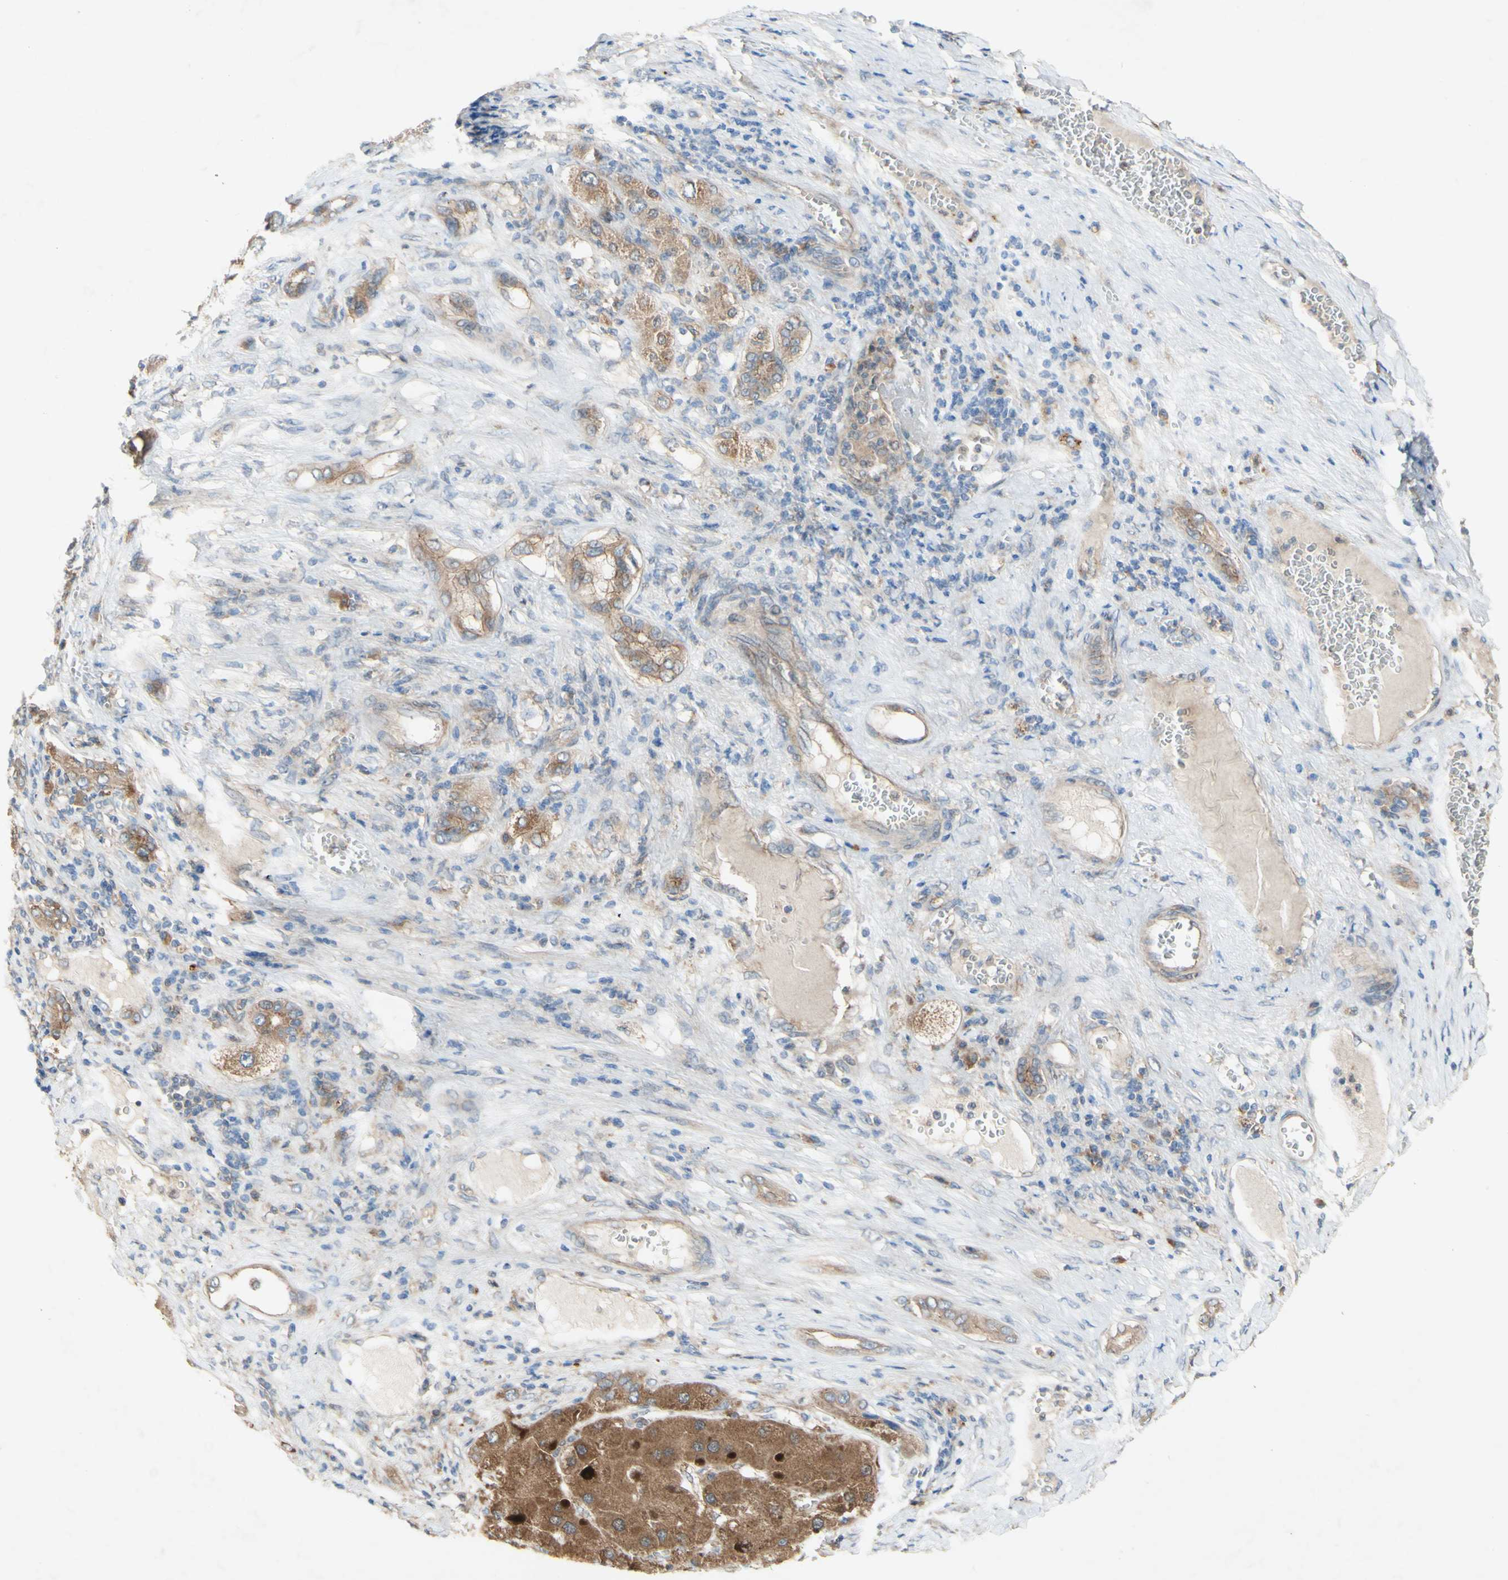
{"staining": {"intensity": "moderate", "quantity": ">75%", "location": "cytoplasmic/membranous"}, "tissue": "liver cancer", "cell_type": "Tumor cells", "image_type": "cancer", "snomed": [{"axis": "morphology", "description": "Carcinoma, Hepatocellular, NOS"}, {"axis": "topography", "description": "Liver"}], "caption": "Immunohistochemical staining of human liver cancer exhibits medium levels of moderate cytoplasmic/membranous protein expression in approximately >75% of tumor cells.", "gene": "PDGFB", "patient": {"sex": "female", "age": 73}}